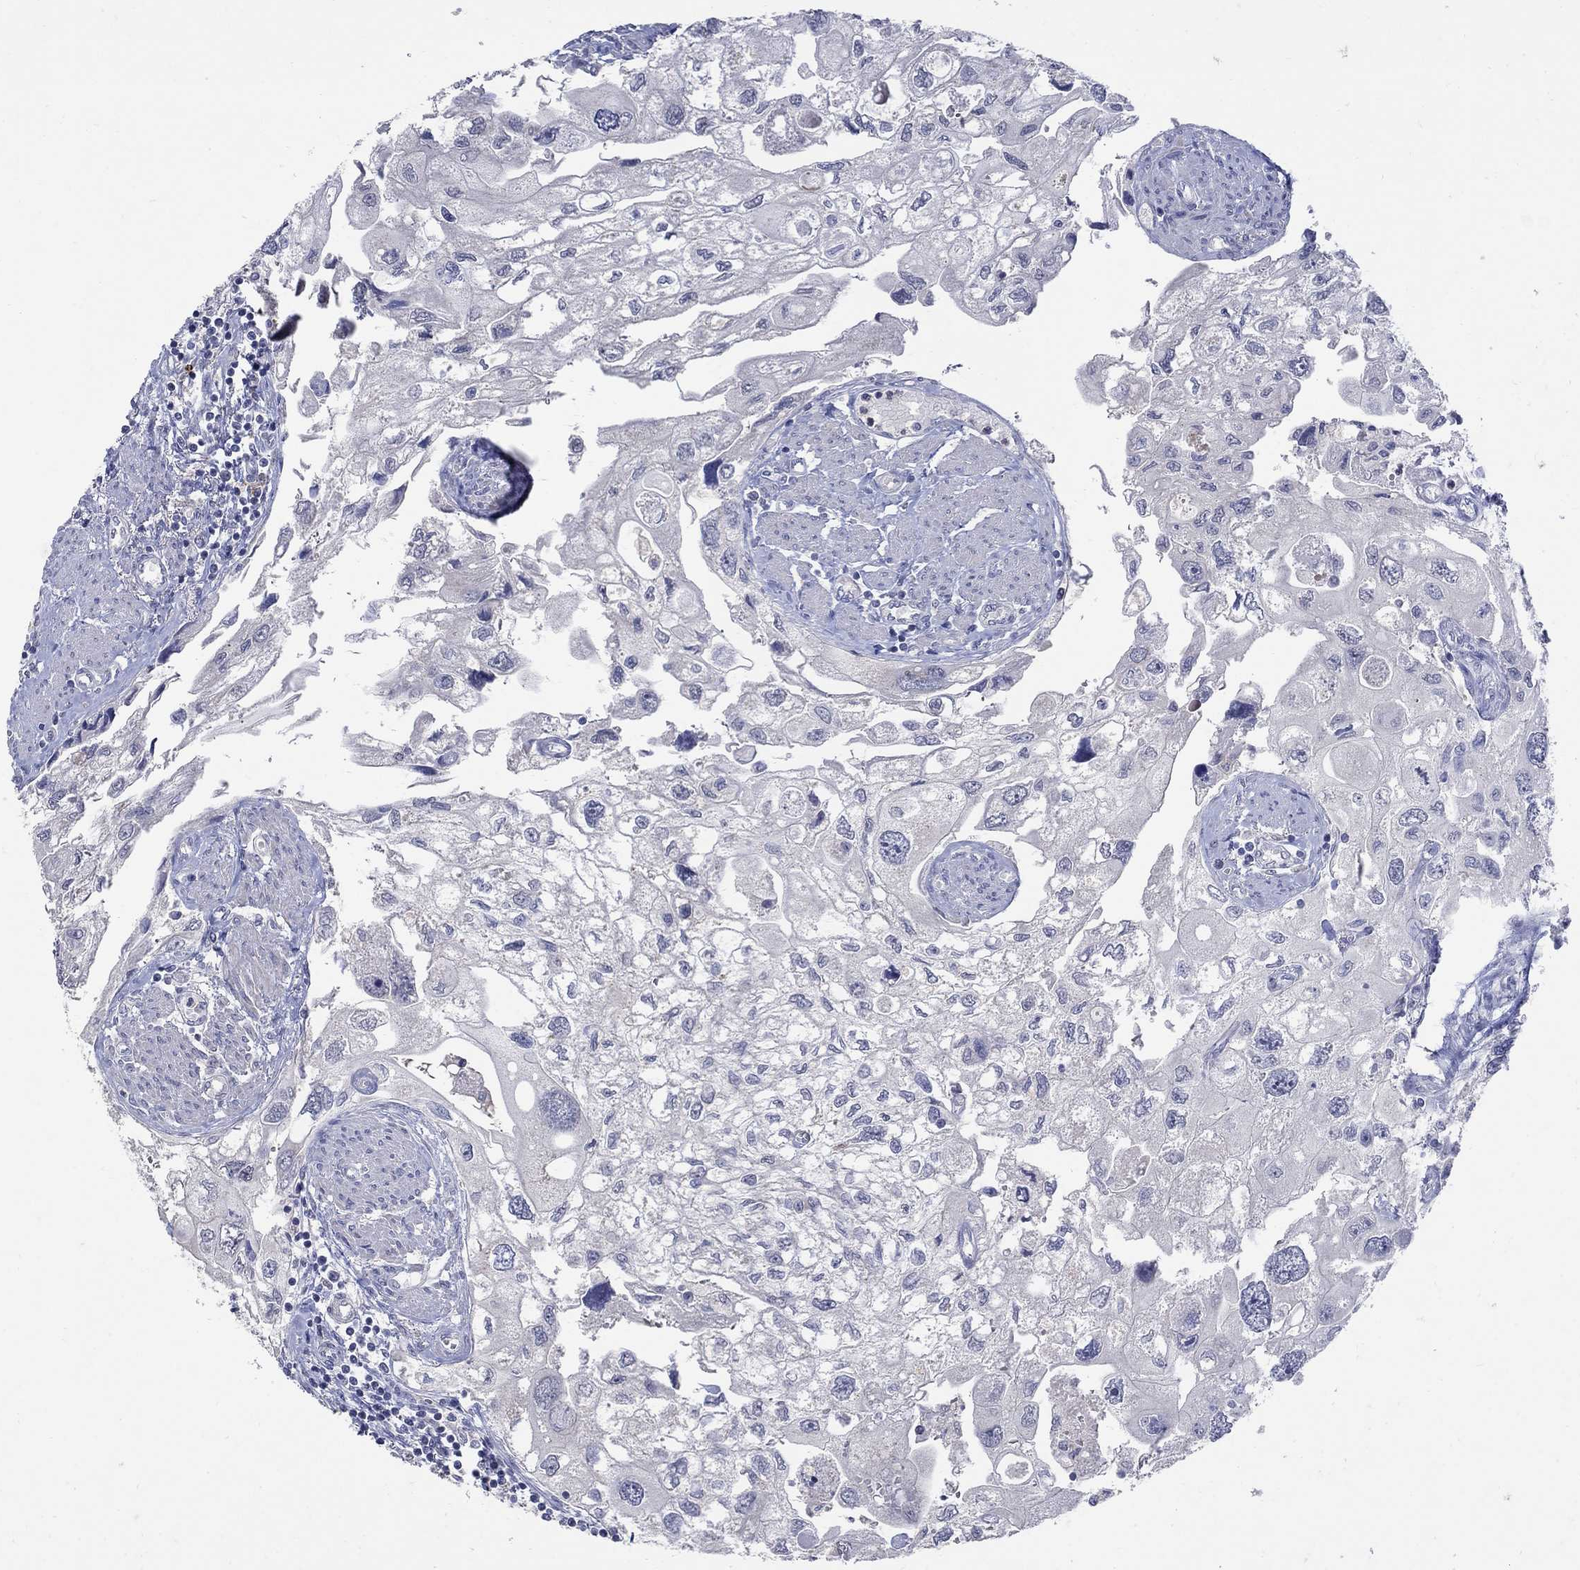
{"staining": {"intensity": "negative", "quantity": "none", "location": "none"}, "tissue": "urothelial cancer", "cell_type": "Tumor cells", "image_type": "cancer", "snomed": [{"axis": "morphology", "description": "Urothelial carcinoma, High grade"}, {"axis": "topography", "description": "Urinary bladder"}], "caption": "Immunohistochemical staining of human high-grade urothelial carcinoma shows no significant expression in tumor cells. (Brightfield microscopy of DAB immunohistochemistry (IHC) at high magnification).", "gene": "CETN1", "patient": {"sex": "male", "age": 59}}